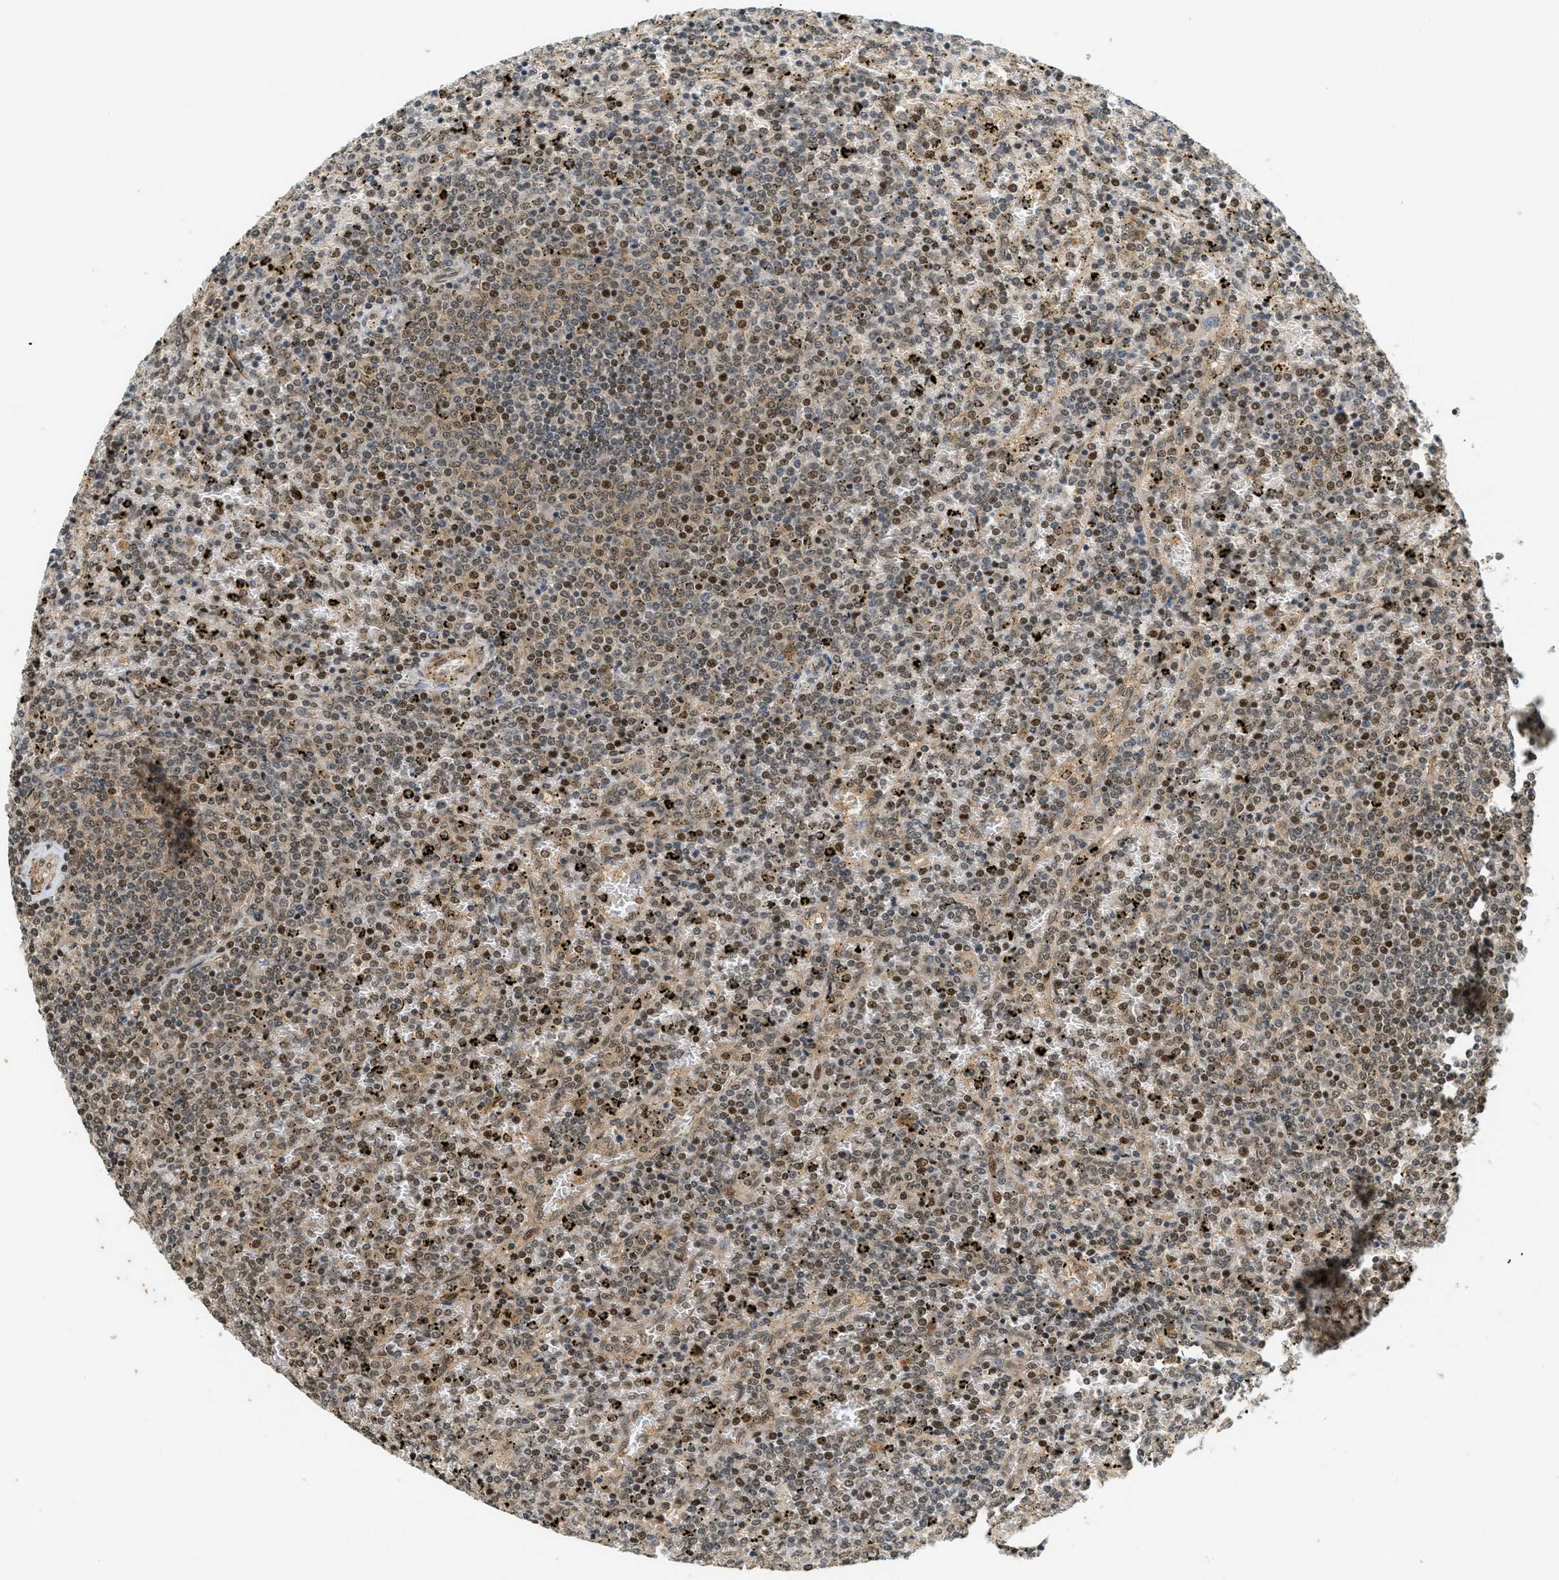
{"staining": {"intensity": "moderate", "quantity": "25%-75%", "location": "nuclear"}, "tissue": "lymphoma", "cell_type": "Tumor cells", "image_type": "cancer", "snomed": [{"axis": "morphology", "description": "Malignant lymphoma, non-Hodgkin's type, Low grade"}, {"axis": "topography", "description": "Spleen"}], "caption": "About 25%-75% of tumor cells in human lymphoma reveal moderate nuclear protein expression as visualized by brown immunohistochemical staining.", "gene": "FOXM1", "patient": {"sex": "female", "age": 77}}